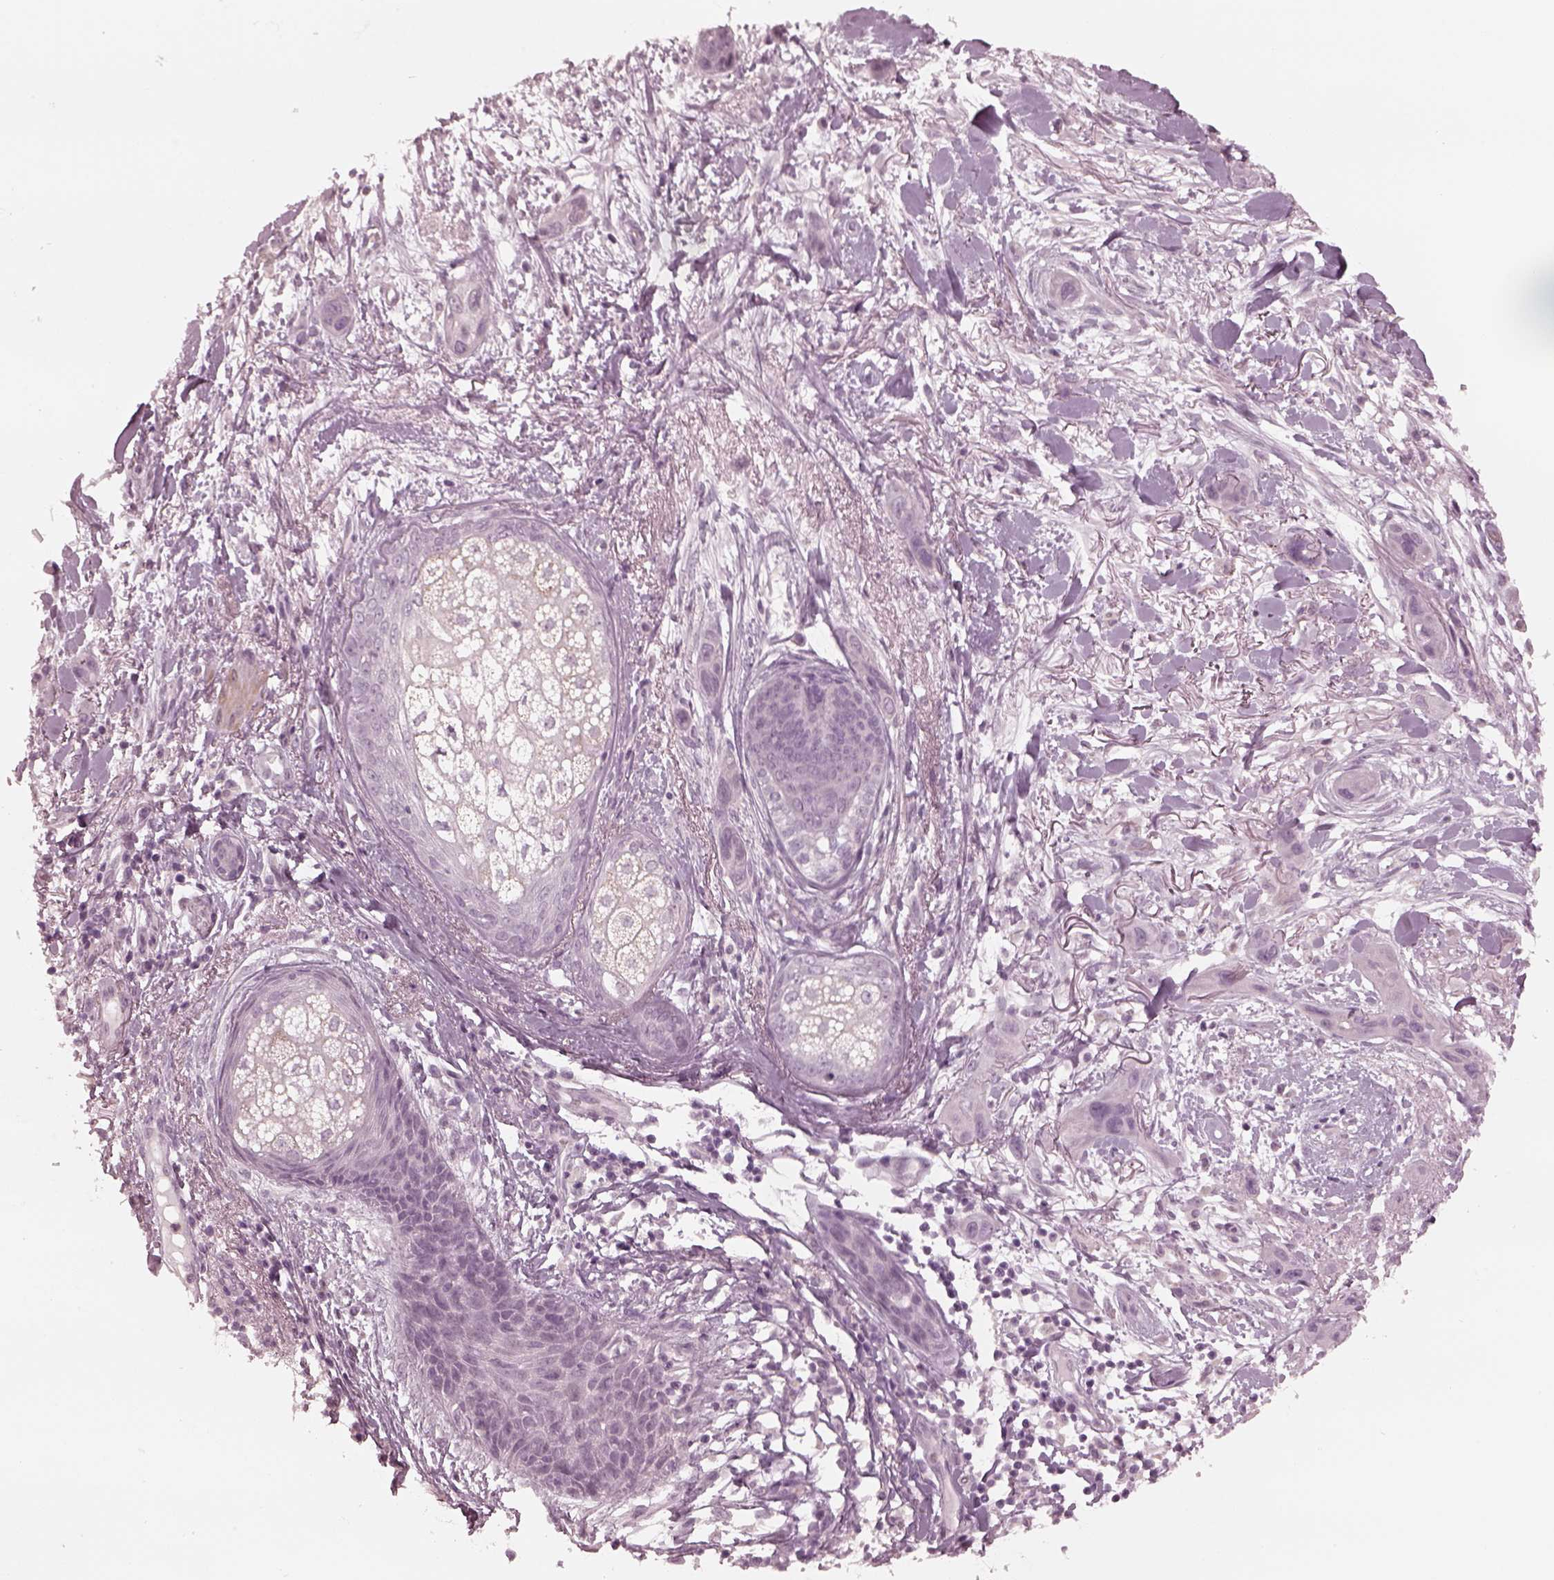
{"staining": {"intensity": "negative", "quantity": "none", "location": "none"}, "tissue": "skin cancer", "cell_type": "Tumor cells", "image_type": "cancer", "snomed": [{"axis": "morphology", "description": "Squamous cell carcinoma, NOS"}, {"axis": "topography", "description": "Skin"}], "caption": "Immunohistochemistry (IHC) photomicrograph of skin cancer stained for a protein (brown), which displays no expression in tumor cells. The staining was performed using DAB (3,3'-diaminobenzidine) to visualize the protein expression in brown, while the nuclei were stained in blue with hematoxylin (Magnification: 20x).", "gene": "CCDC170", "patient": {"sex": "male", "age": 79}}